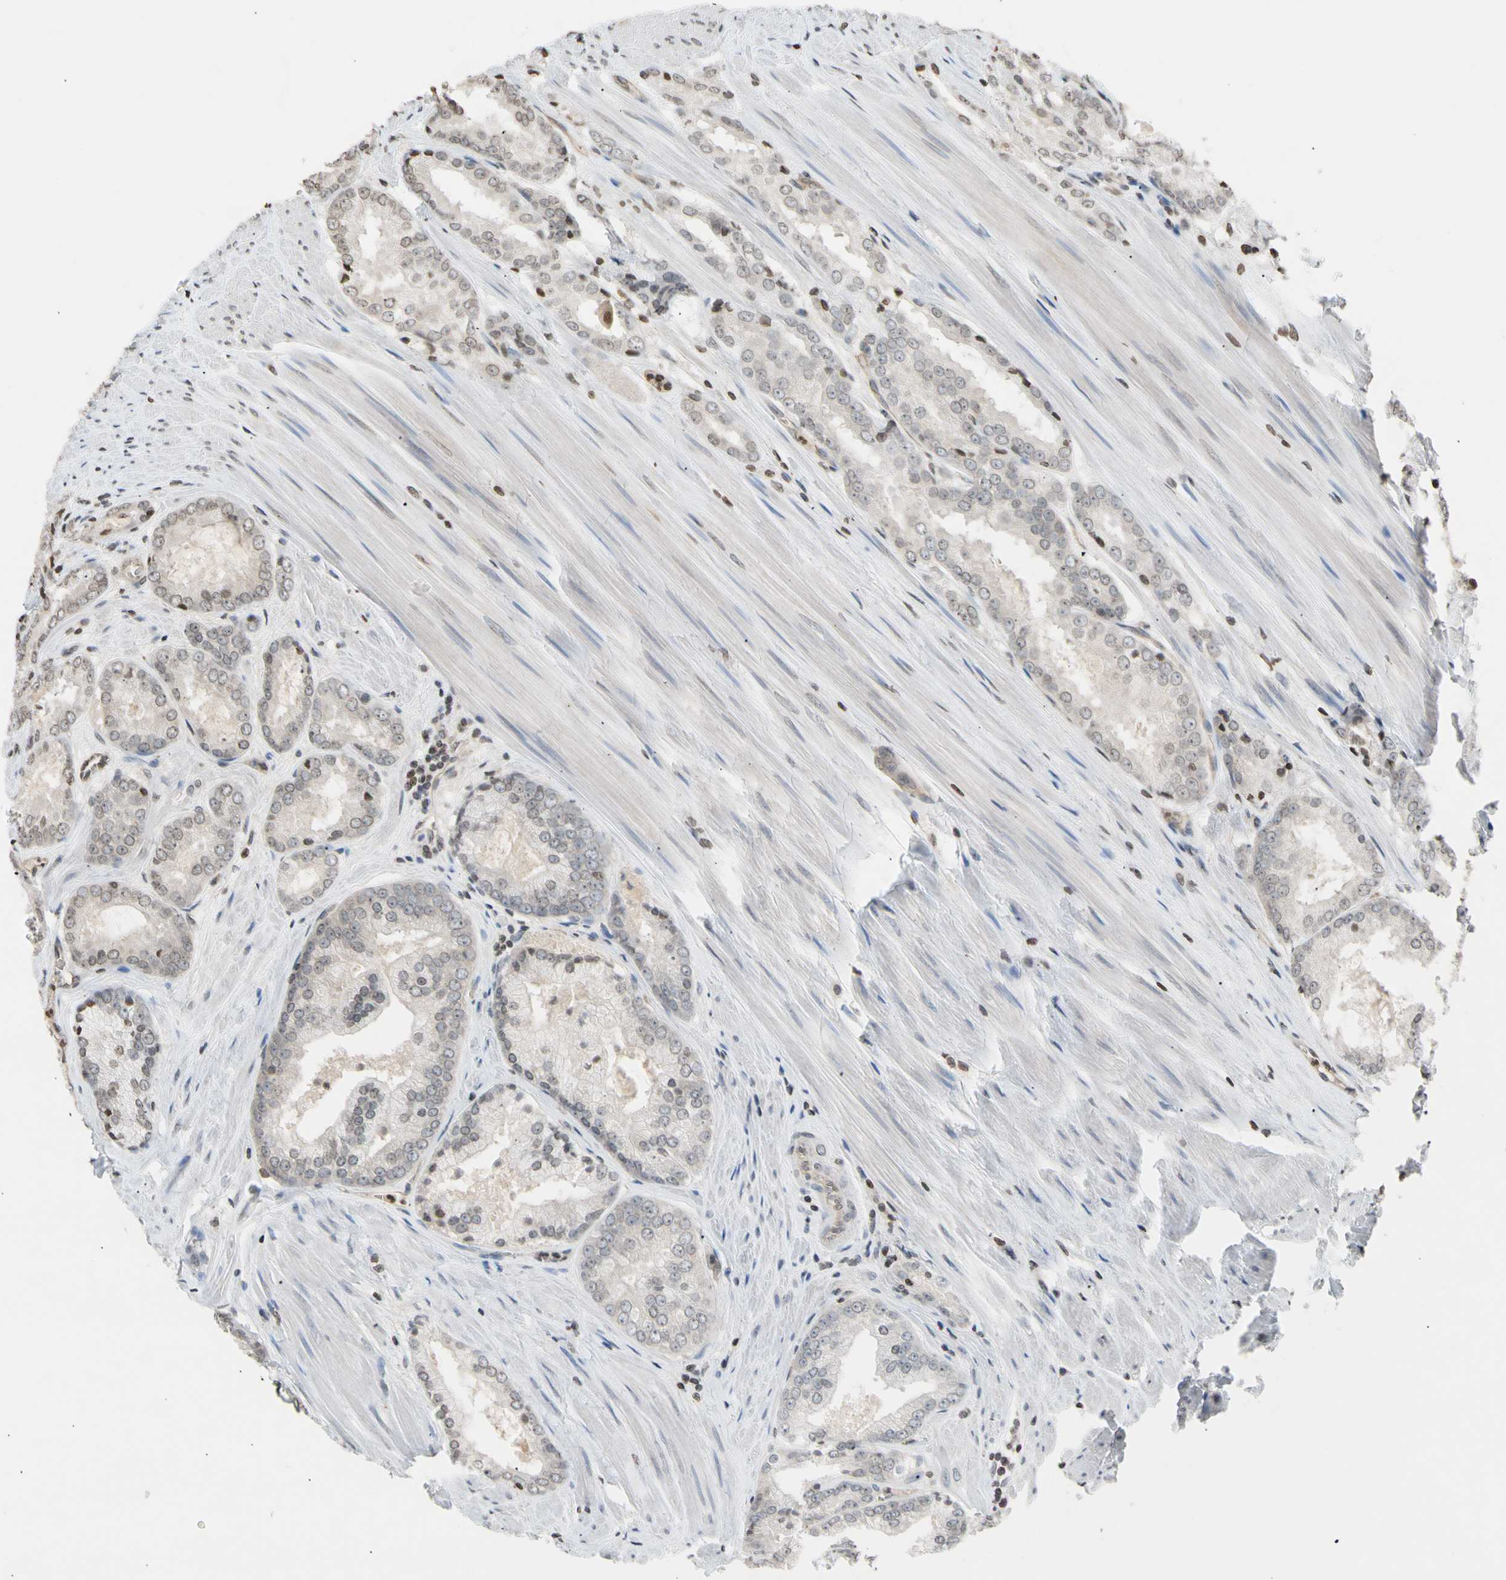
{"staining": {"intensity": "weak", "quantity": ">75%", "location": "cytoplasmic/membranous"}, "tissue": "prostate cancer", "cell_type": "Tumor cells", "image_type": "cancer", "snomed": [{"axis": "morphology", "description": "Adenocarcinoma, Low grade"}, {"axis": "topography", "description": "Prostate"}], "caption": "About >75% of tumor cells in human adenocarcinoma (low-grade) (prostate) show weak cytoplasmic/membranous protein expression as visualized by brown immunohistochemical staining.", "gene": "GPX4", "patient": {"sex": "male", "age": 64}}